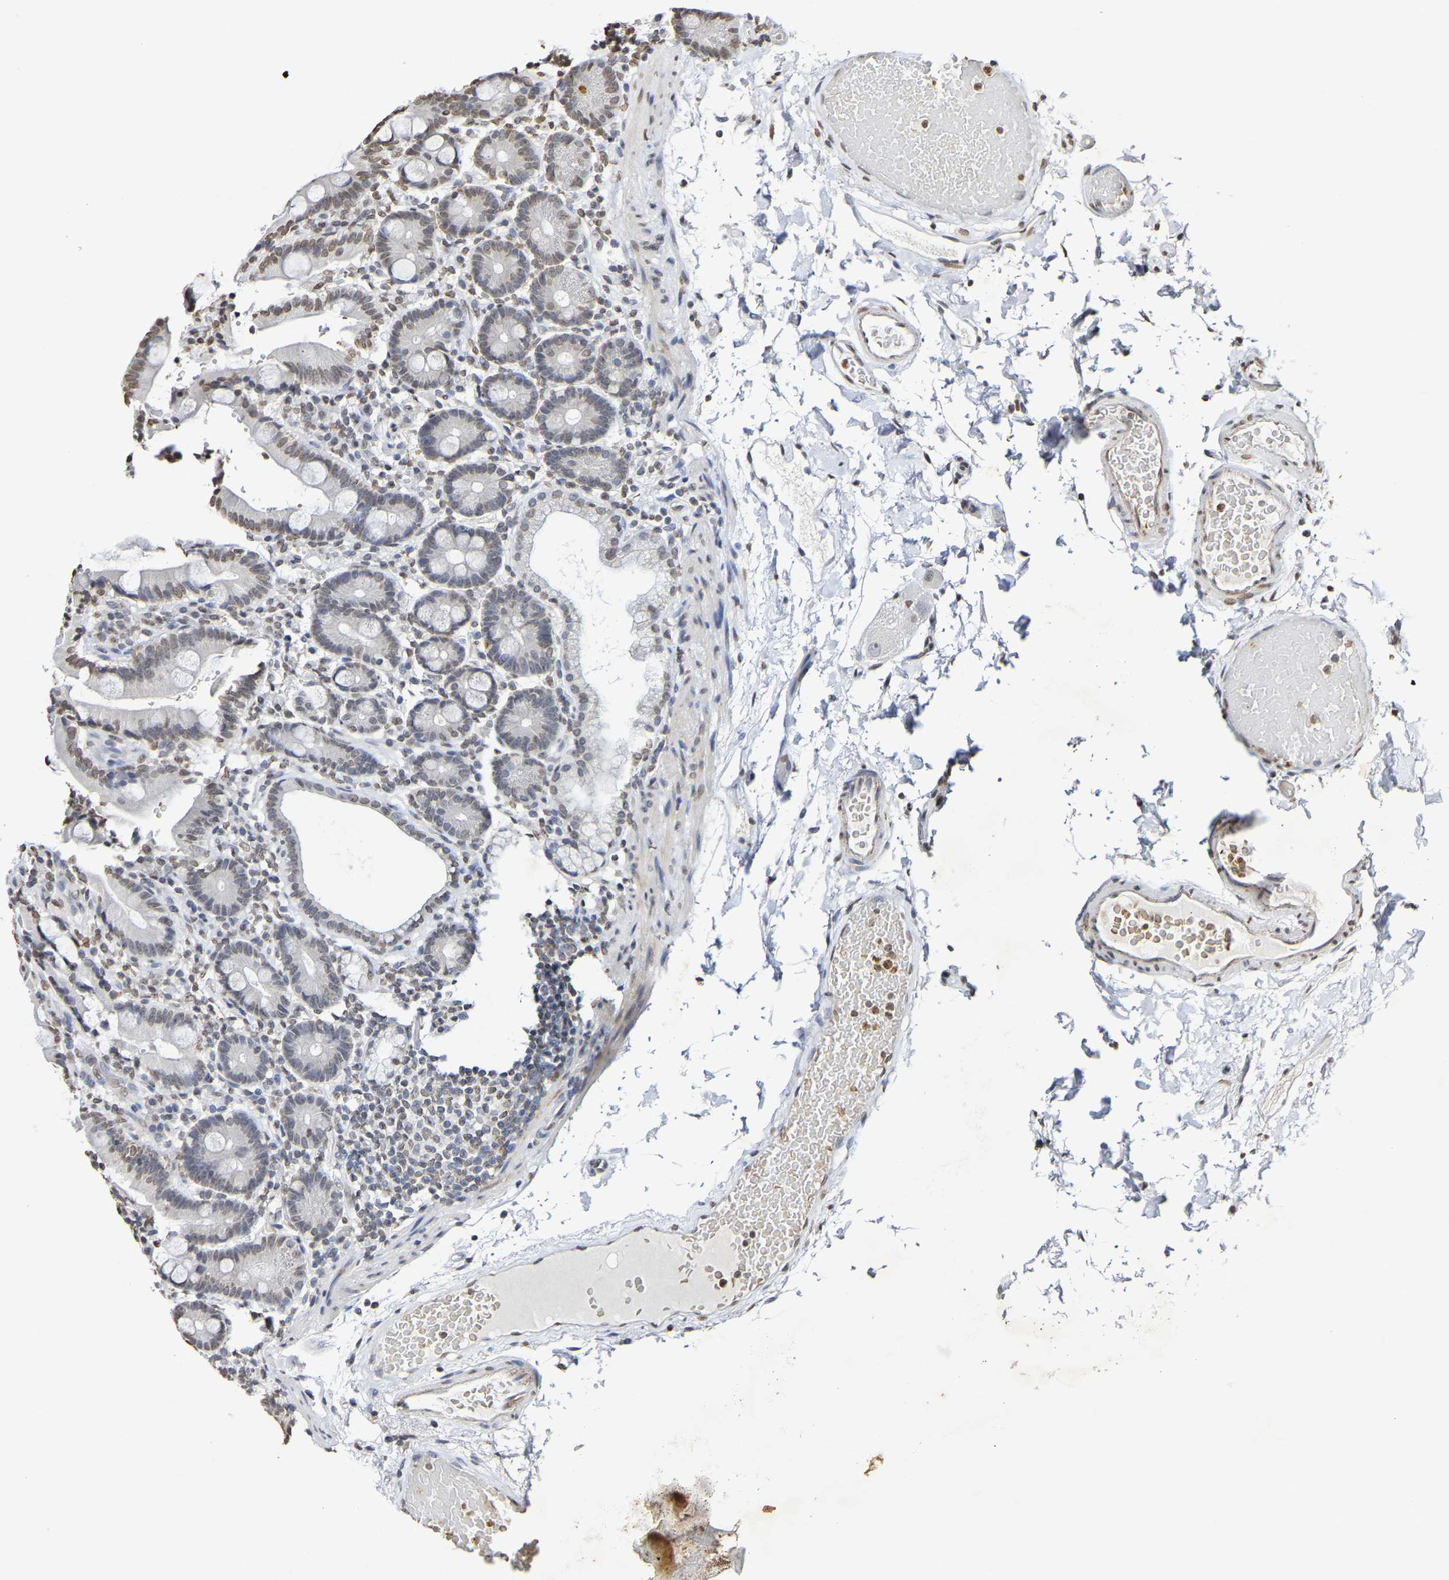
{"staining": {"intensity": "weak", "quantity": "25%-75%", "location": "nuclear"}, "tissue": "duodenum", "cell_type": "Glandular cells", "image_type": "normal", "snomed": [{"axis": "morphology", "description": "Normal tissue, NOS"}, {"axis": "topography", "description": "Small intestine, NOS"}], "caption": "An immunohistochemistry (IHC) image of normal tissue is shown. Protein staining in brown labels weak nuclear positivity in duodenum within glandular cells.", "gene": "ATF4", "patient": {"sex": "female", "age": 71}}